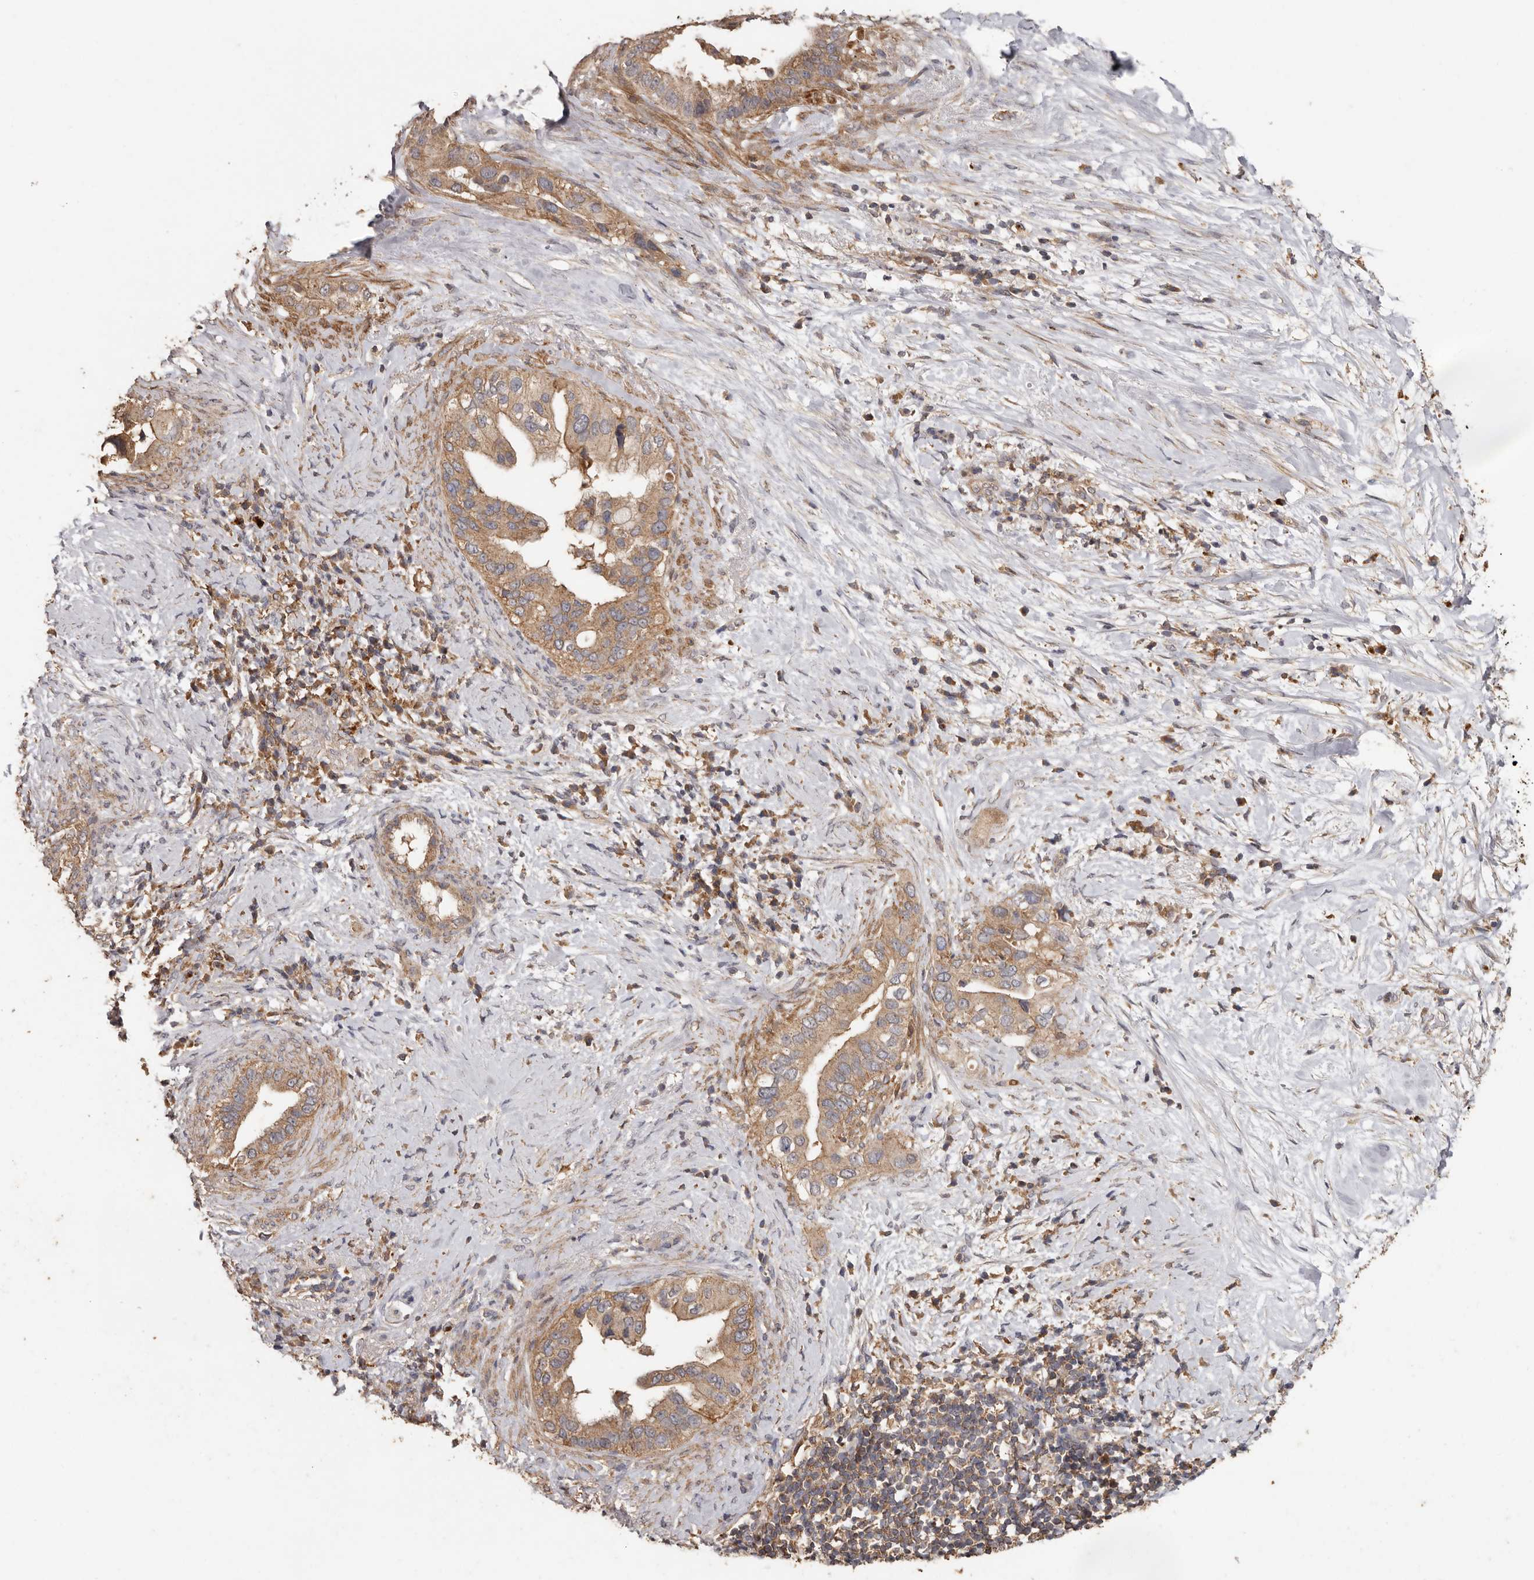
{"staining": {"intensity": "moderate", "quantity": ">75%", "location": "cytoplasmic/membranous"}, "tissue": "pancreatic cancer", "cell_type": "Tumor cells", "image_type": "cancer", "snomed": [{"axis": "morphology", "description": "Inflammation, NOS"}, {"axis": "morphology", "description": "Adenocarcinoma, NOS"}, {"axis": "topography", "description": "Pancreas"}], "caption": "The micrograph exhibits a brown stain indicating the presence of a protein in the cytoplasmic/membranous of tumor cells in pancreatic cancer (adenocarcinoma).", "gene": "RWDD1", "patient": {"sex": "female", "age": 56}}